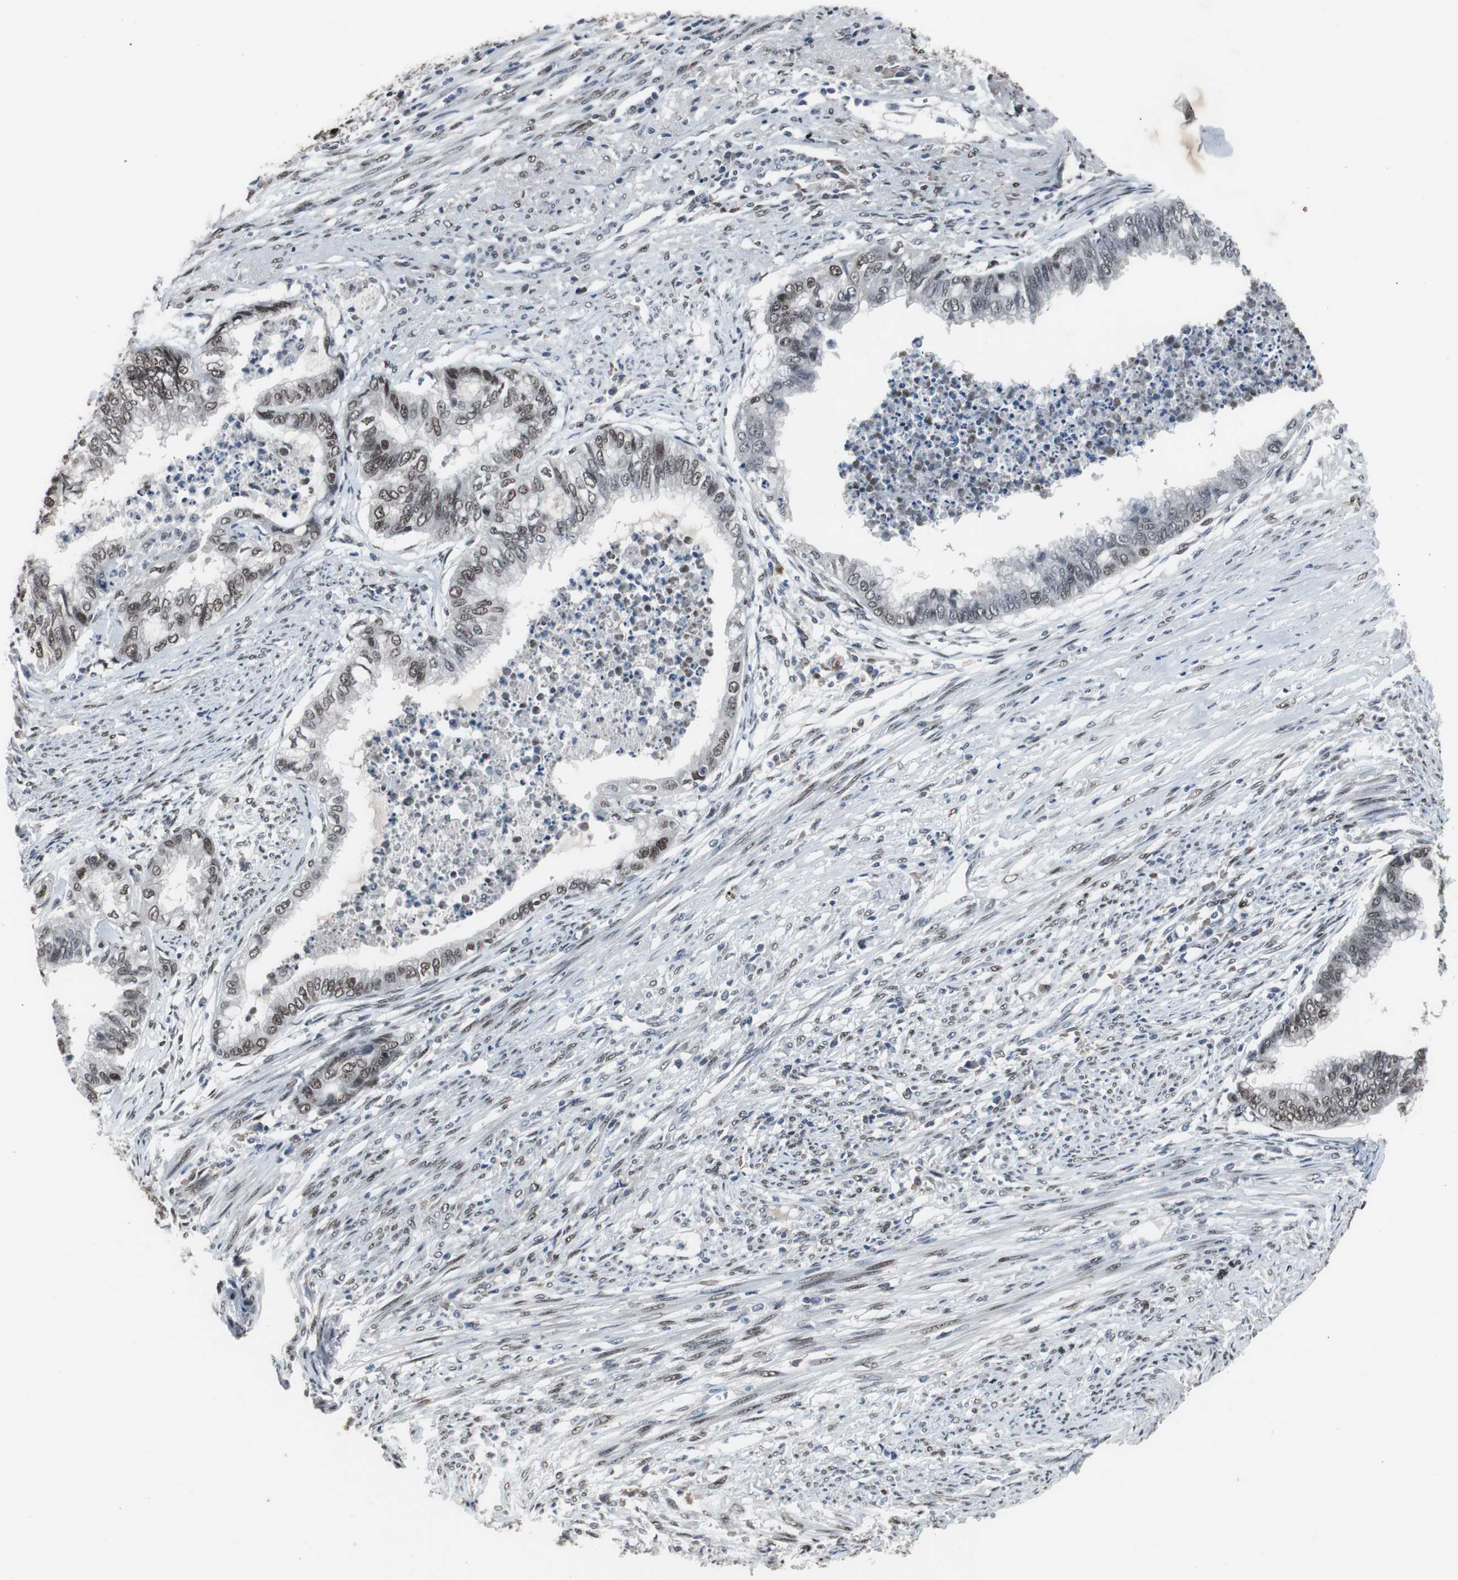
{"staining": {"intensity": "moderate", "quantity": "25%-75%", "location": "nuclear"}, "tissue": "endometrial cancer", "cell_type": "Tumor cells", "image_type": "cancer", "snomed": [{"axis": "morphology", "description": "Adenocarcinoma, NOS"}, {"axis": "topography", "description": "Endometrium"}], "caption": "The immunohistochemical stain labels moderate nuclear staining in tumor cells of adenocarcinoma (endometrial) tissue.", "gene": "FOXP4", "patient": {"sex": "female", "age": 79}}